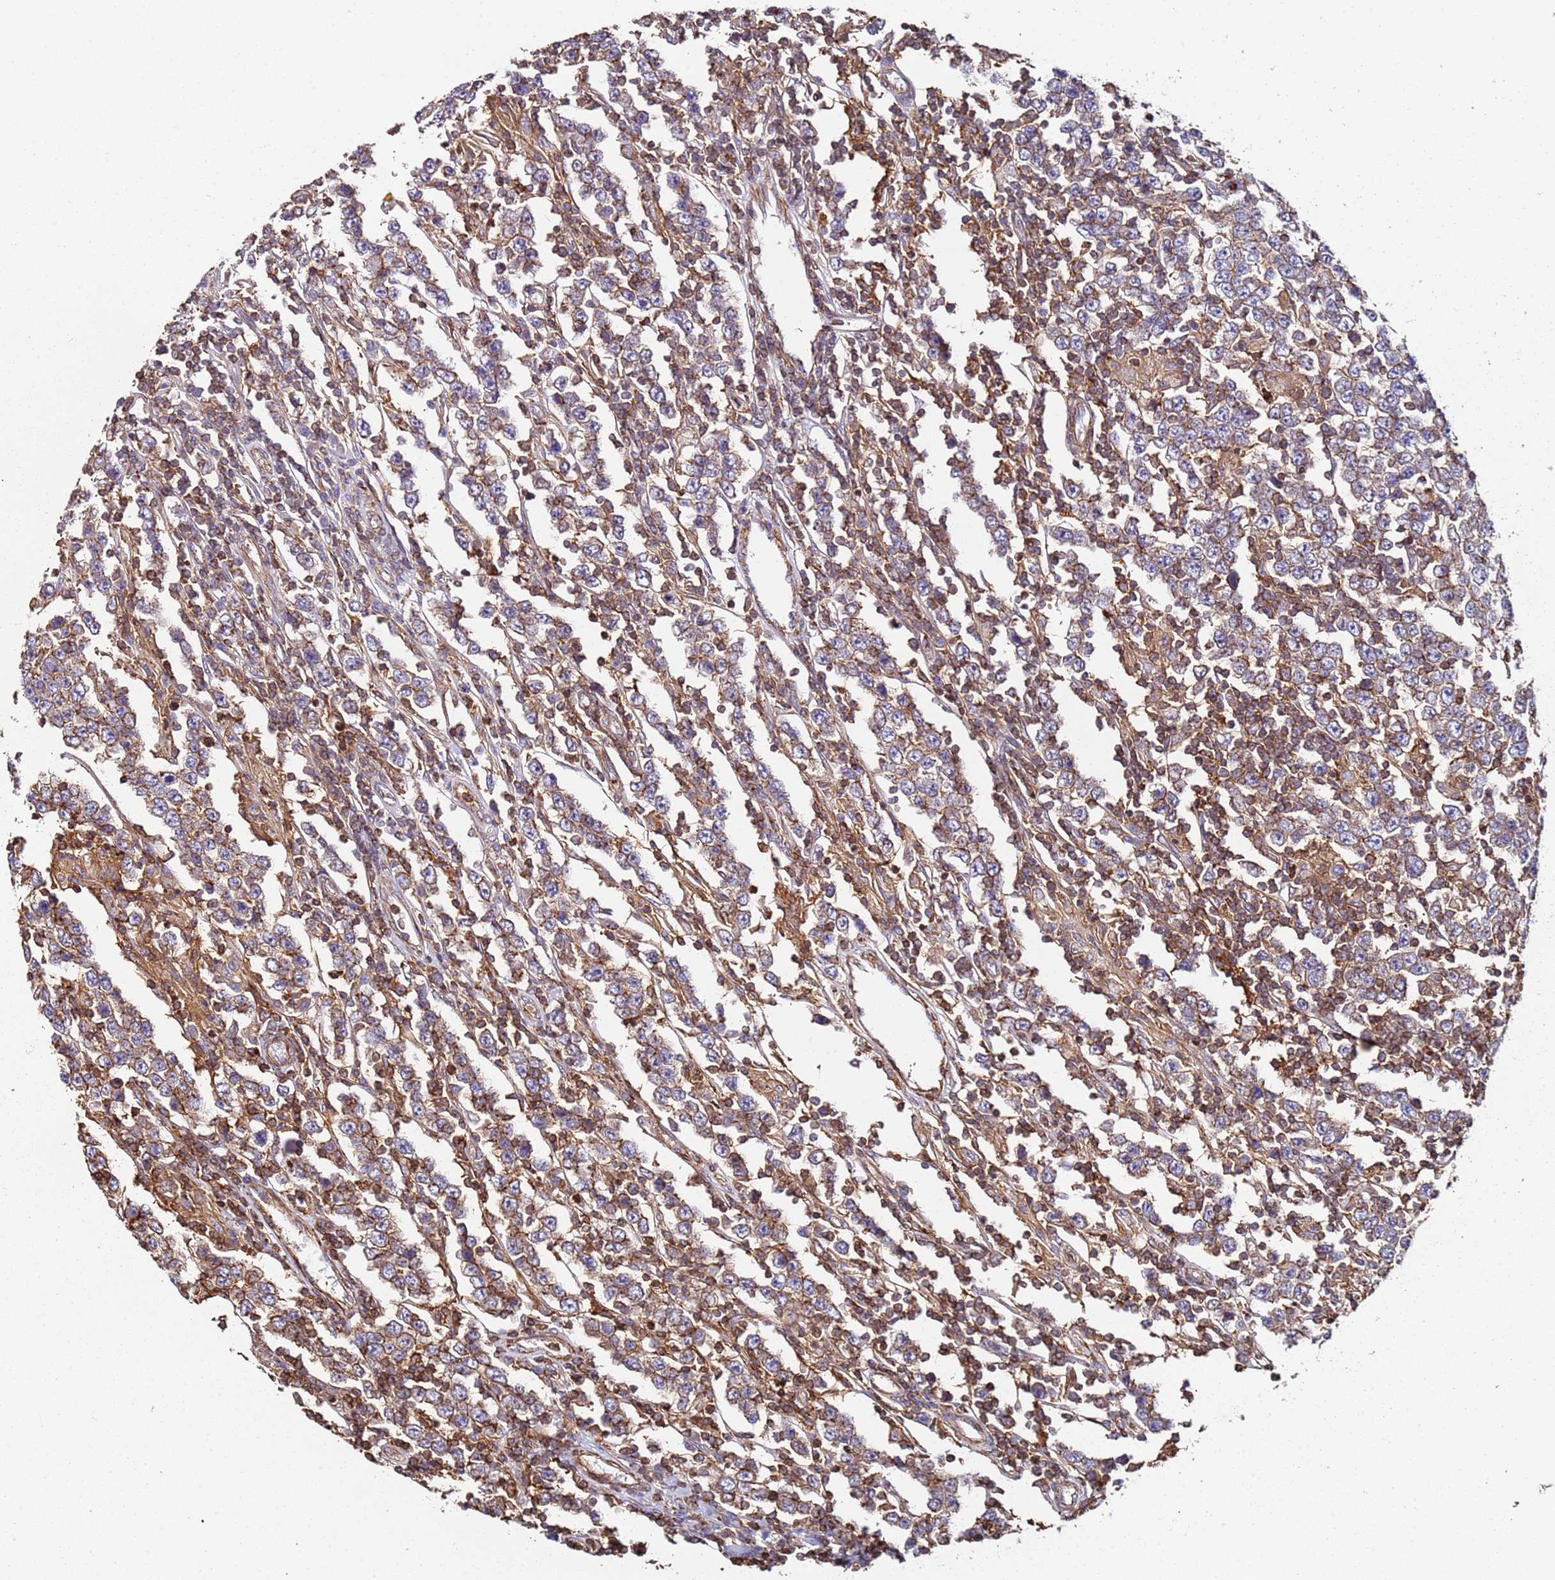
{"staining": {"intensity": "moderate", "quantity": "25%-75%", "location": "cytoplasmic/membranous"}, "tissue": "testis cancer", "cell_type": "Tumor cells", "image_type": "cancer", "snomed": [{"axis": "morphology", "description": "Normal tissue, NOS"}, {"axis": "morphology", "description": "Urothelial carcinoma, High grade"}, {"axis": "morphology", "description": "Seminoma, NOS"}, {"axis": "morphology", "description": "Carcinoma, Embryonal, NOS"}, {"axis": "topography", "description": "Urinary bladder"}, {"axis": "topography", "description": "Testis"}], "caption": "Seminoma (testis) stained with IHC shows moderate cytoplasmic/membranous positivity in about 25%-75% of tumor cells.", "gene": "CYP2U1", "patient": {"sex": "male", "age": 41}}